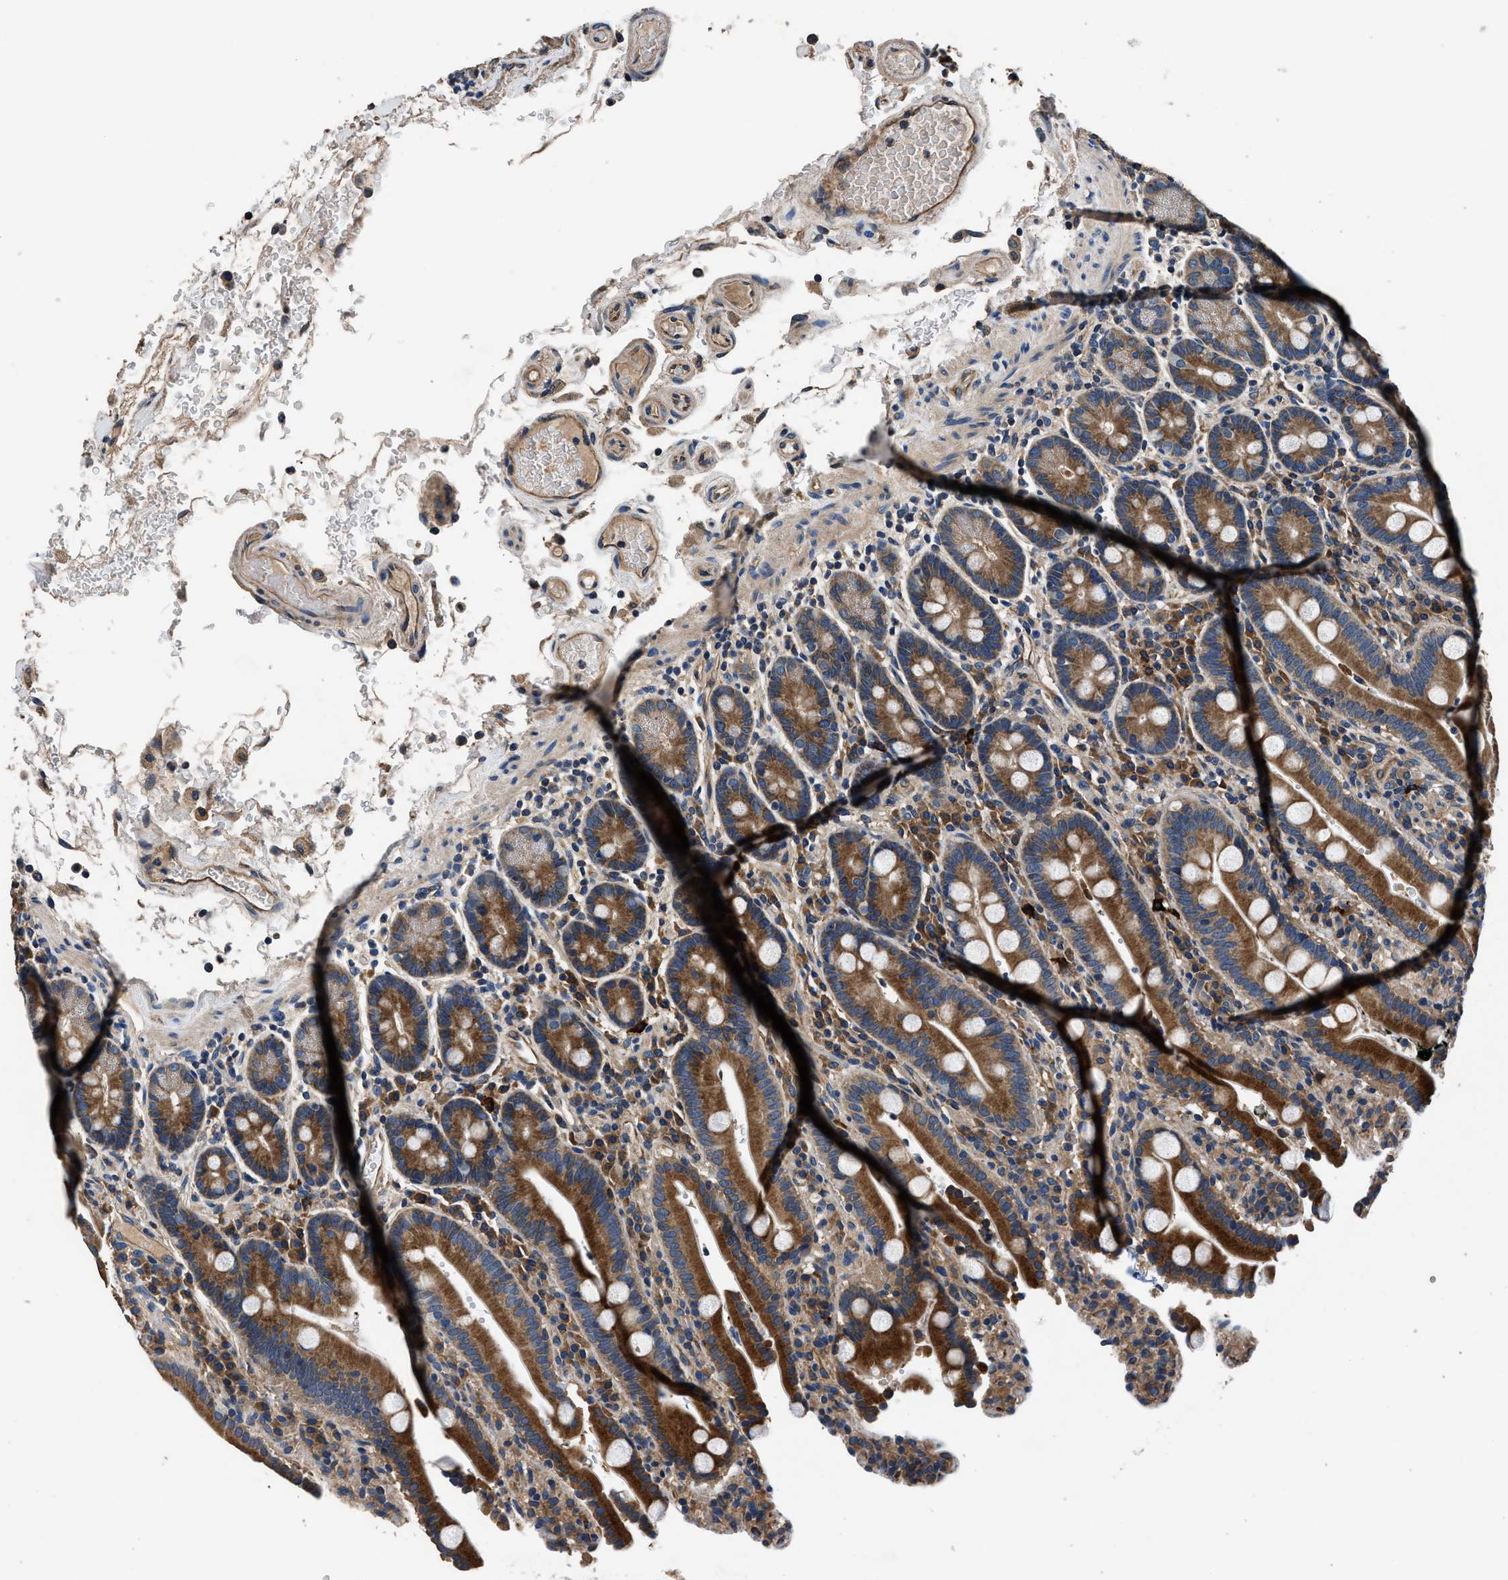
{"staining": {"intensity": "strong", "quantity": ">75%", "location": "cytoplasmic/membranous"}, "tissue": "duodenum", "cell_type": "Glandular cells", "image_type": "normal", "snomed": [{"axis": "morphology", "description": "Normal tissue, NOS"}, {"axis": "topography", "description": "Small intestine, NOS"}], "caption": "IHC (DAB) staining of normal human duodenum displays strong cytoplasmic/membranous protein positivity in approximately >75% of glandular cells.", "gene": "DHRS7B", "patient": {"sex": "female", "age": 71}}